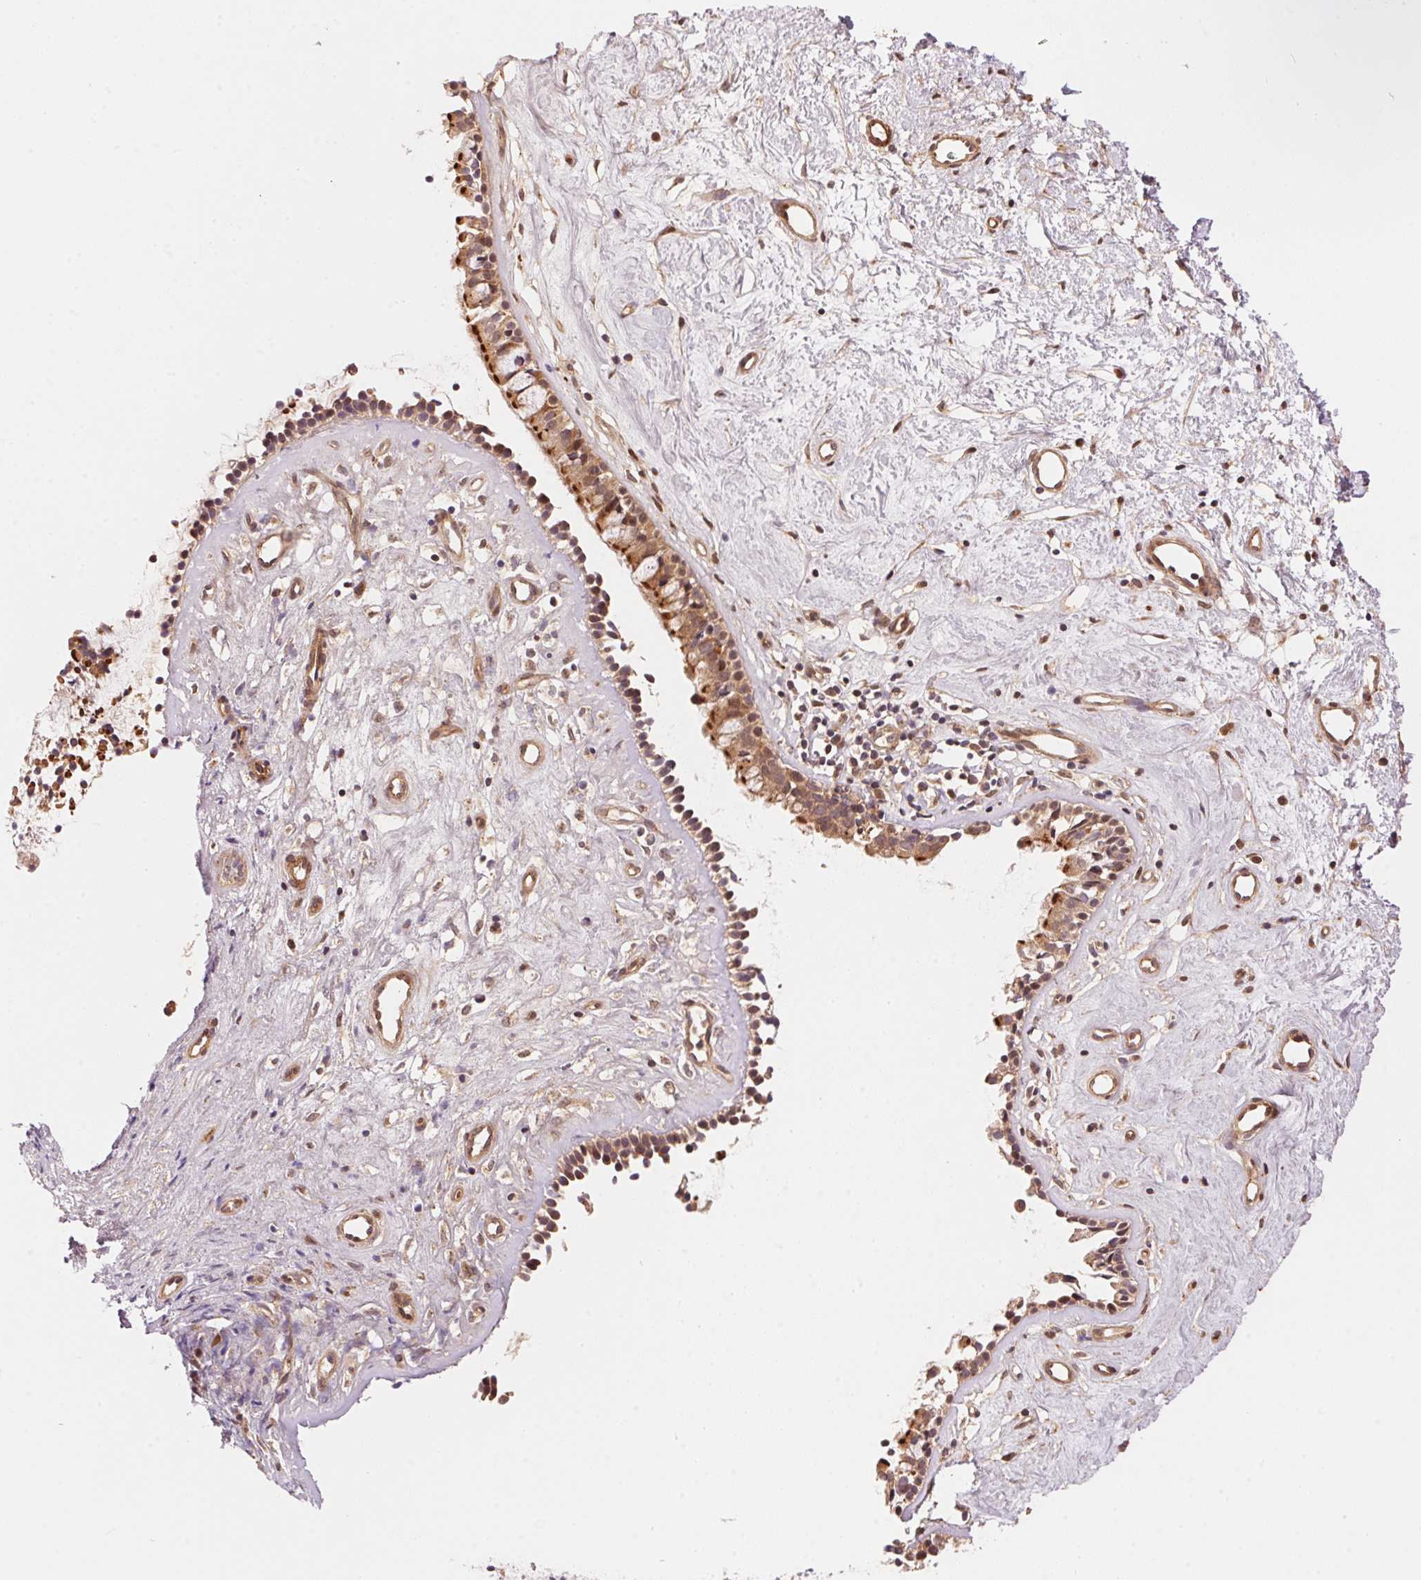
{"staining": {"intensity": "strong", "quantity": "25%-75%", "location": "cytoplasmic/membranous"}, "tissue": "nasopharynx", "cell_type": "Respiratory epithelial cells", "image_type": "normal", "snomed": [{"axis": "morphology", "description": "Normal tissue, NOS"}, {"axis": "topography", "description": "Nasopharynx"}], "caption": "Immunohistochemical staining of benign human nasopharynx exhibits high levels of strong cytoplasmic/membranous staining in approximately 25%-75% of respiratory epithelial cells.", "gene": "TNIP2", "patient": {"sex": "female", "age": 52}}